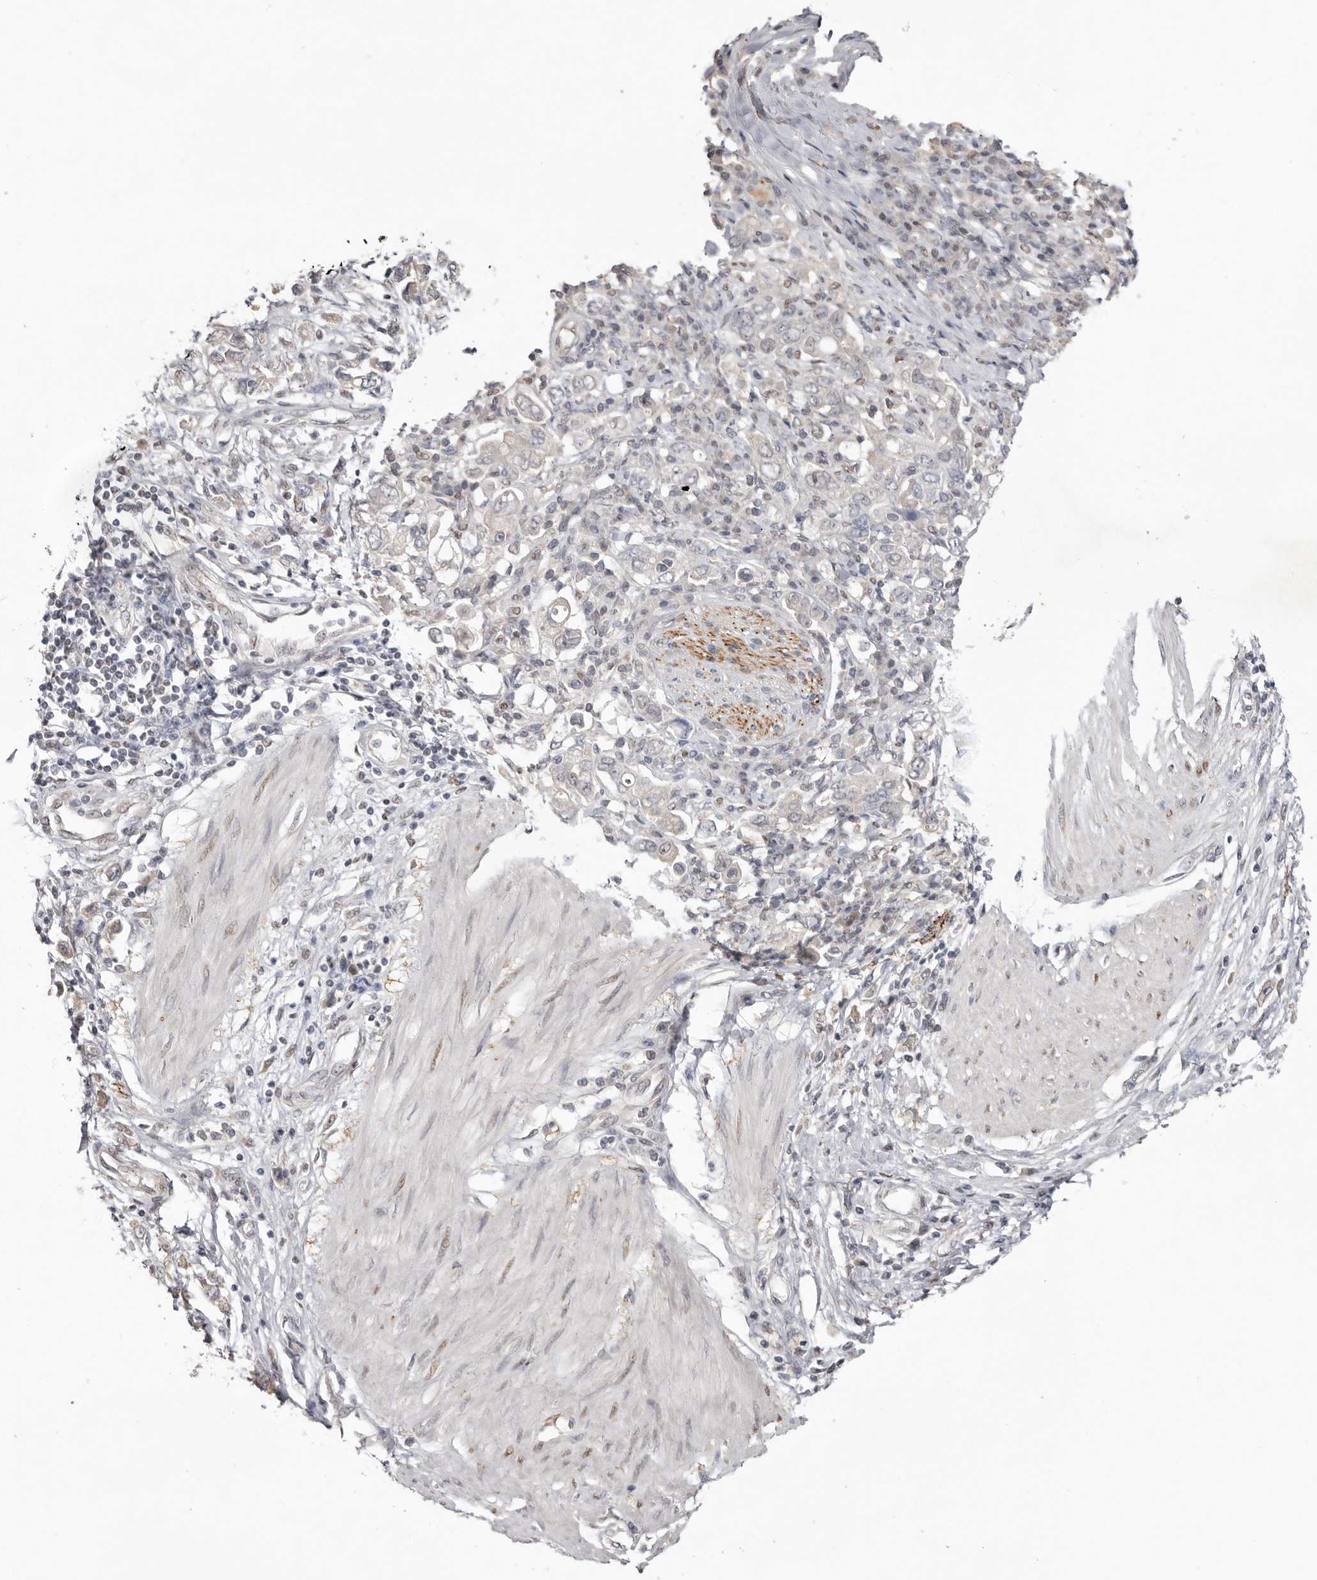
{"staining": {"intensity": "negative", "quantity": "none", "location": "none"}, "tissue": "stomach cancer", "cell_type": "Tumor cells", "image_type": "cancer", "snomed": [{"axis": "morphology", "description": "Adenocarcinoma, NOS"}, {"axis": "topography", "description": "Stomach"}], "caption": "This photomicrograph is of stomach adenocarcinoma stained with IHC to label a protein in brown with the nuclei are counter-stained blue. There is no staining in tumor cells. (DAB IHC visualized using brightfield microscopy, high magnification).", "gene": "TADA1", "patient": {"sex": "female", "age": 76}}